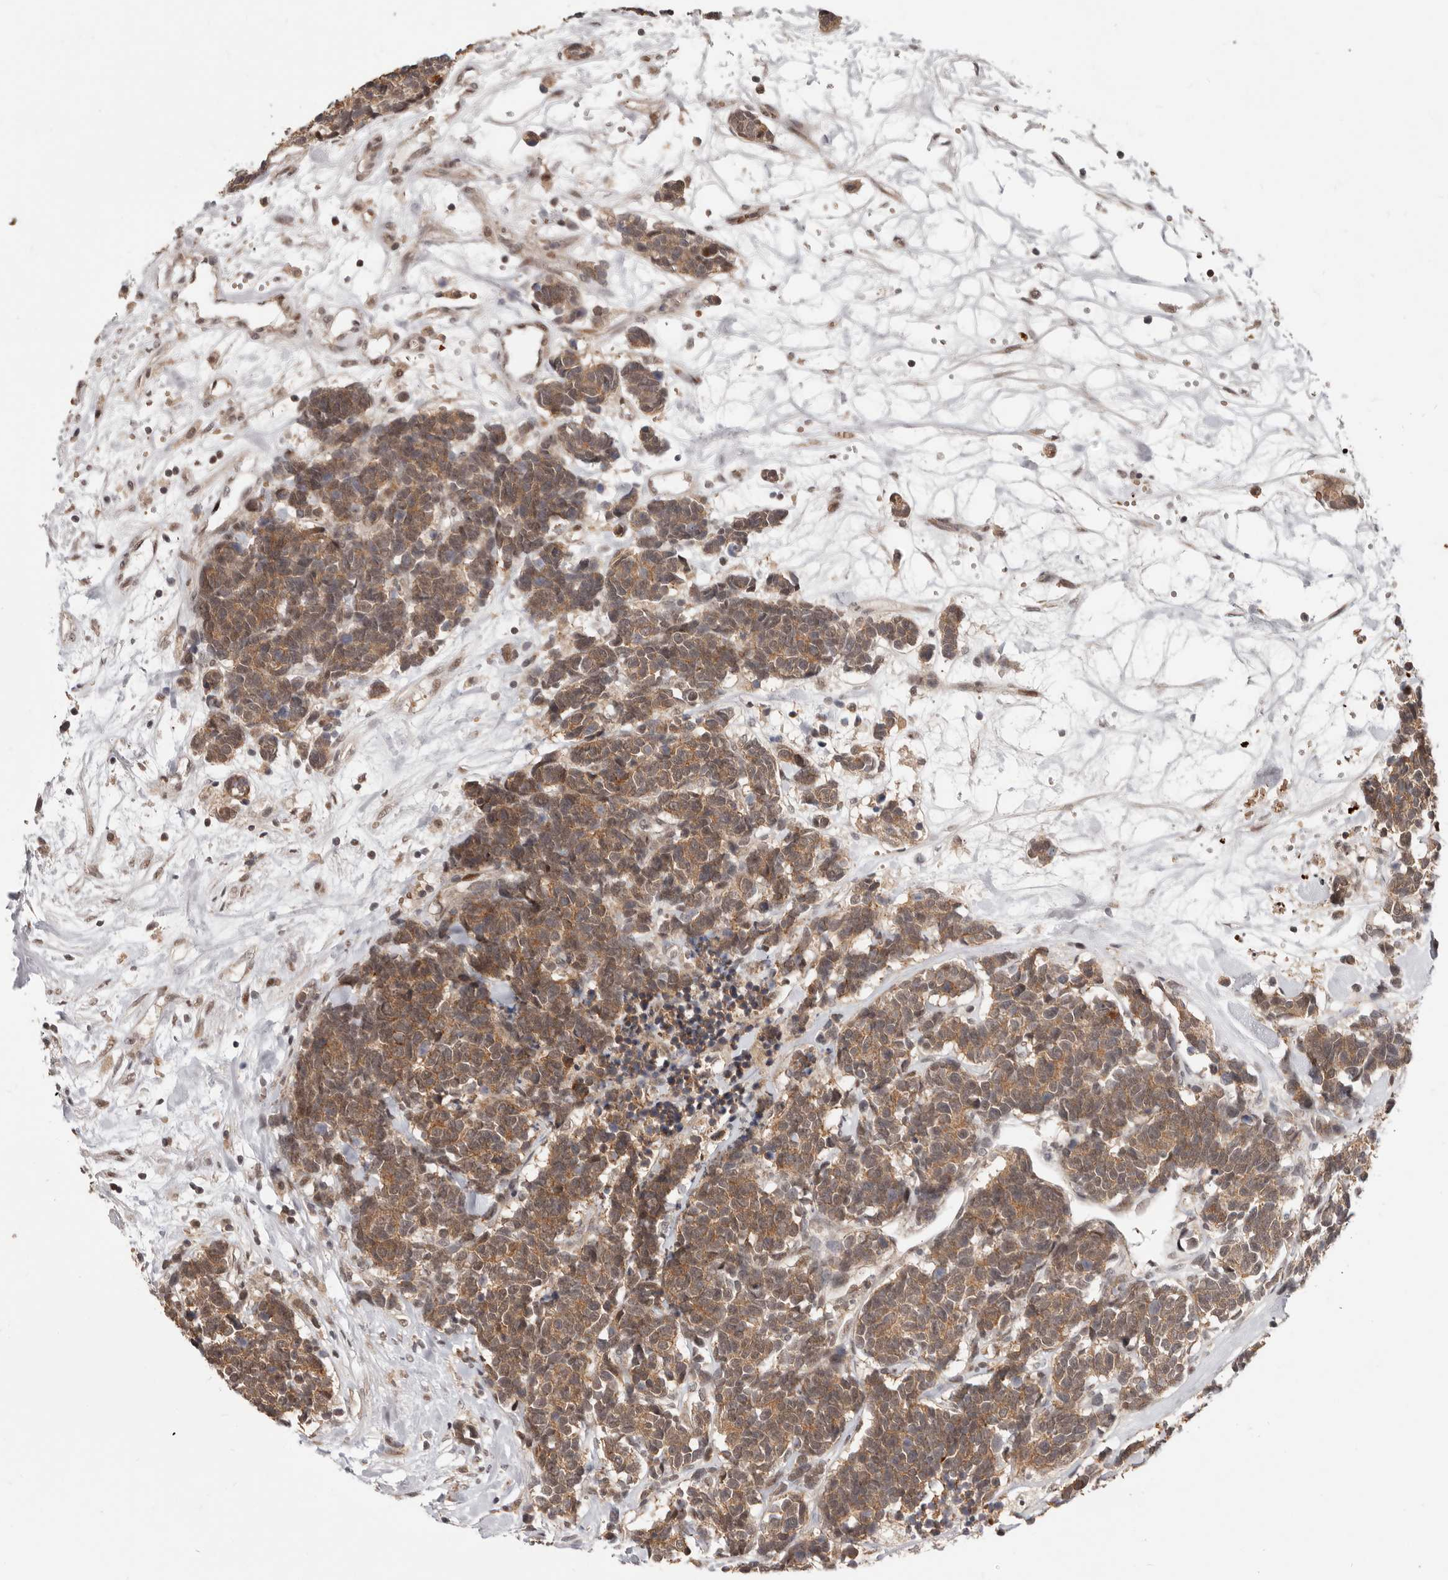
{"staining": {"intensity": "moderate", "quantity": ">75%", "location": "cytoplasmic/membranous,nuclear"}, "tissue": "carcinoid", "cell_type": "Tumor cells", "image_type": "cancer", "snomed": [{"axis": "morphology", "description": "Carcinoma, NOS"}, {"axis": "morphology", "description": "Carcinoid, malignant, NOS"}, {"axis": "topography", "description": "Urinary bladder"}], "caption": "Brown immunohistochemical staining in human carcinoid displays moderate cytoplasmic/membranous and nuclear positivity in approximately >75% of tumor cells.", "gene": "NCOA3", "patient": {"sex": "male", "age": 57}}